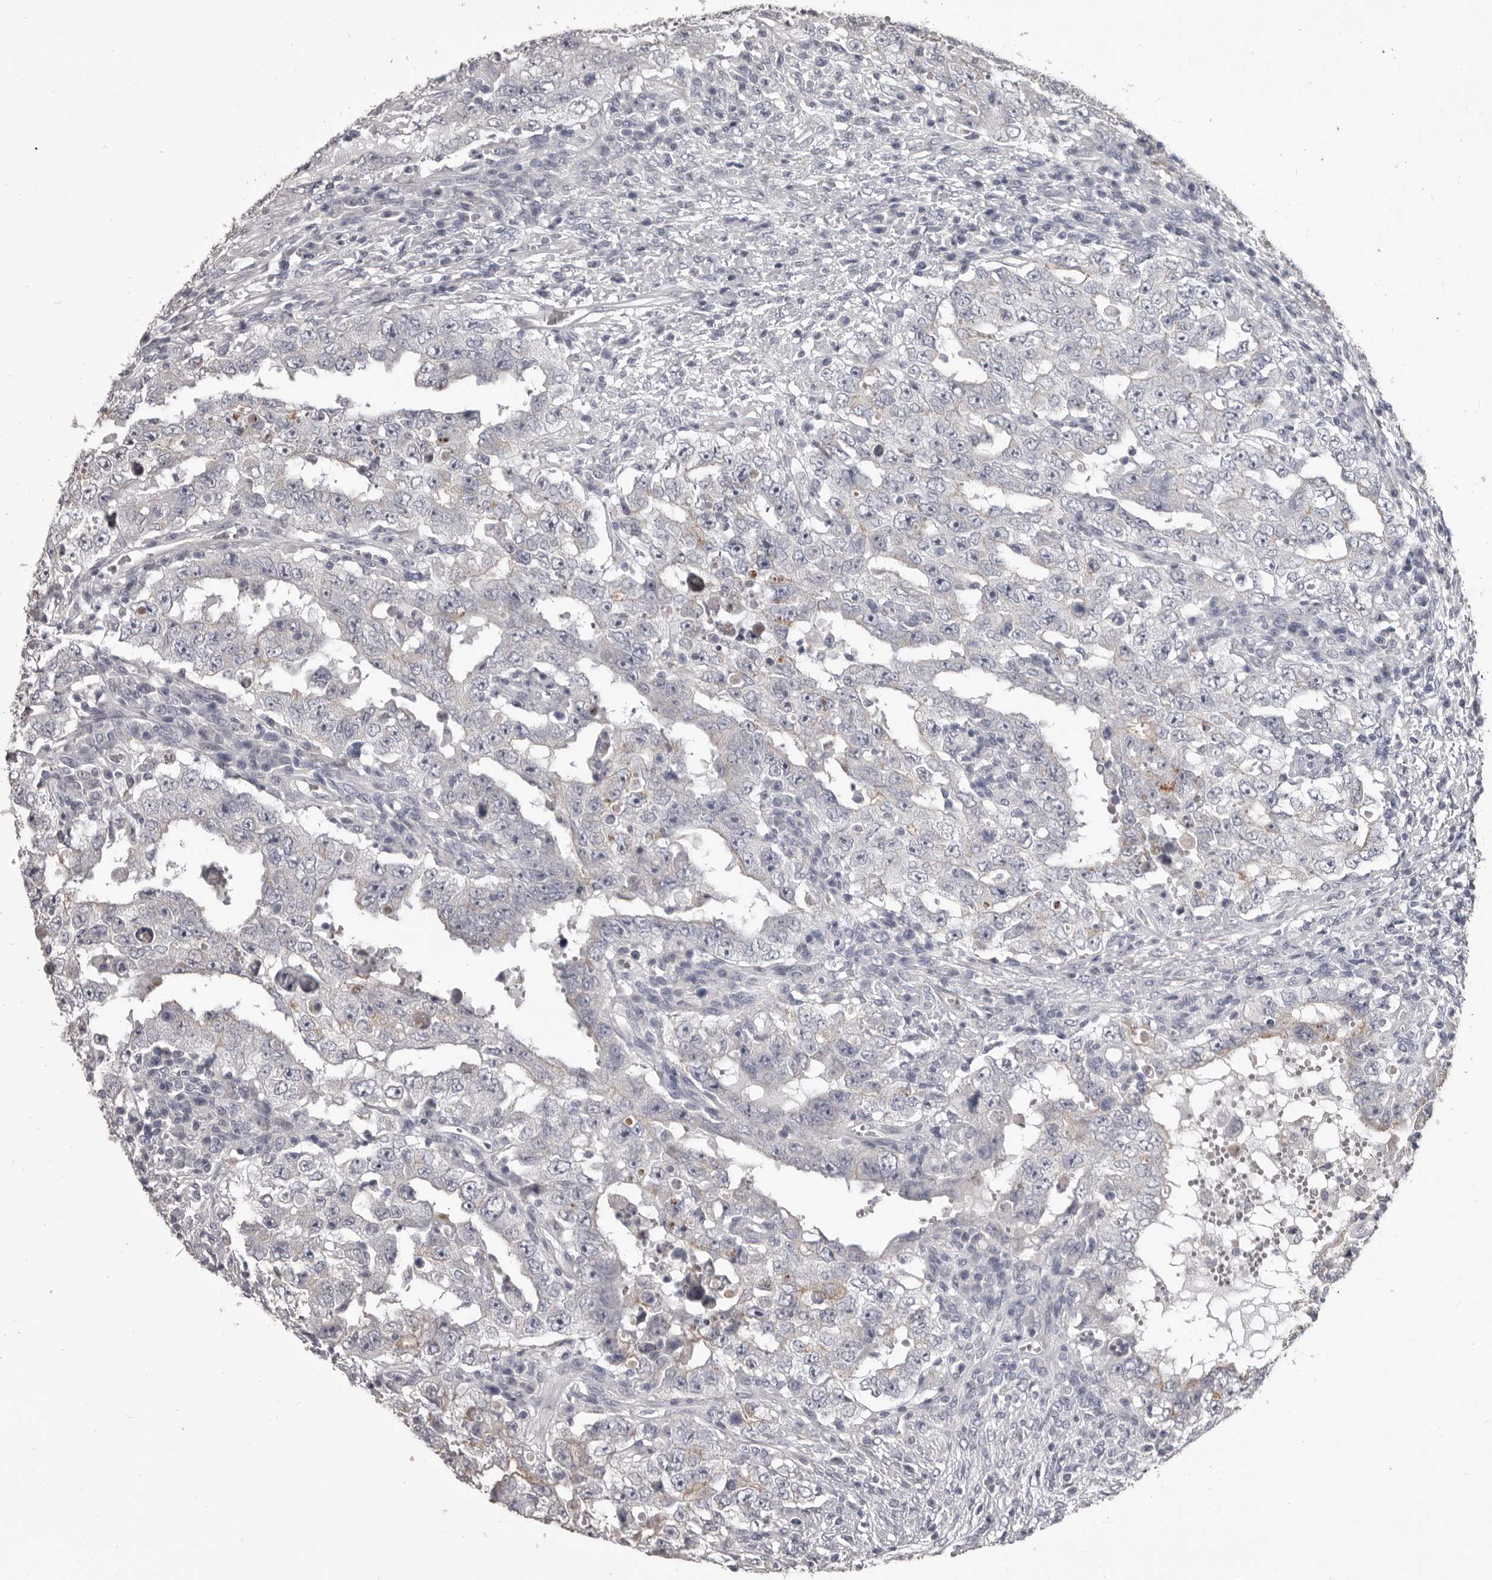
{"staining": {"intensity": "negative", "quantity": "none", "location": "none"}, "tissue": "testis cancer", "cell_type": "Tumor cells", "image_type": "cancer", "snomed": [{"axis": "morphology", "description": "Carcinoma, Embryonal, NOS"}, {"axis": "topography", "description": "Testis"}], "caption": "DAB (3,3'-diaminobenzidine) immunohistochemical staining of testis cancer demonstrates no significant staining in tumor cells.", "gene": "LPAR6", "patient": {"sex": "male", "age": 26}}